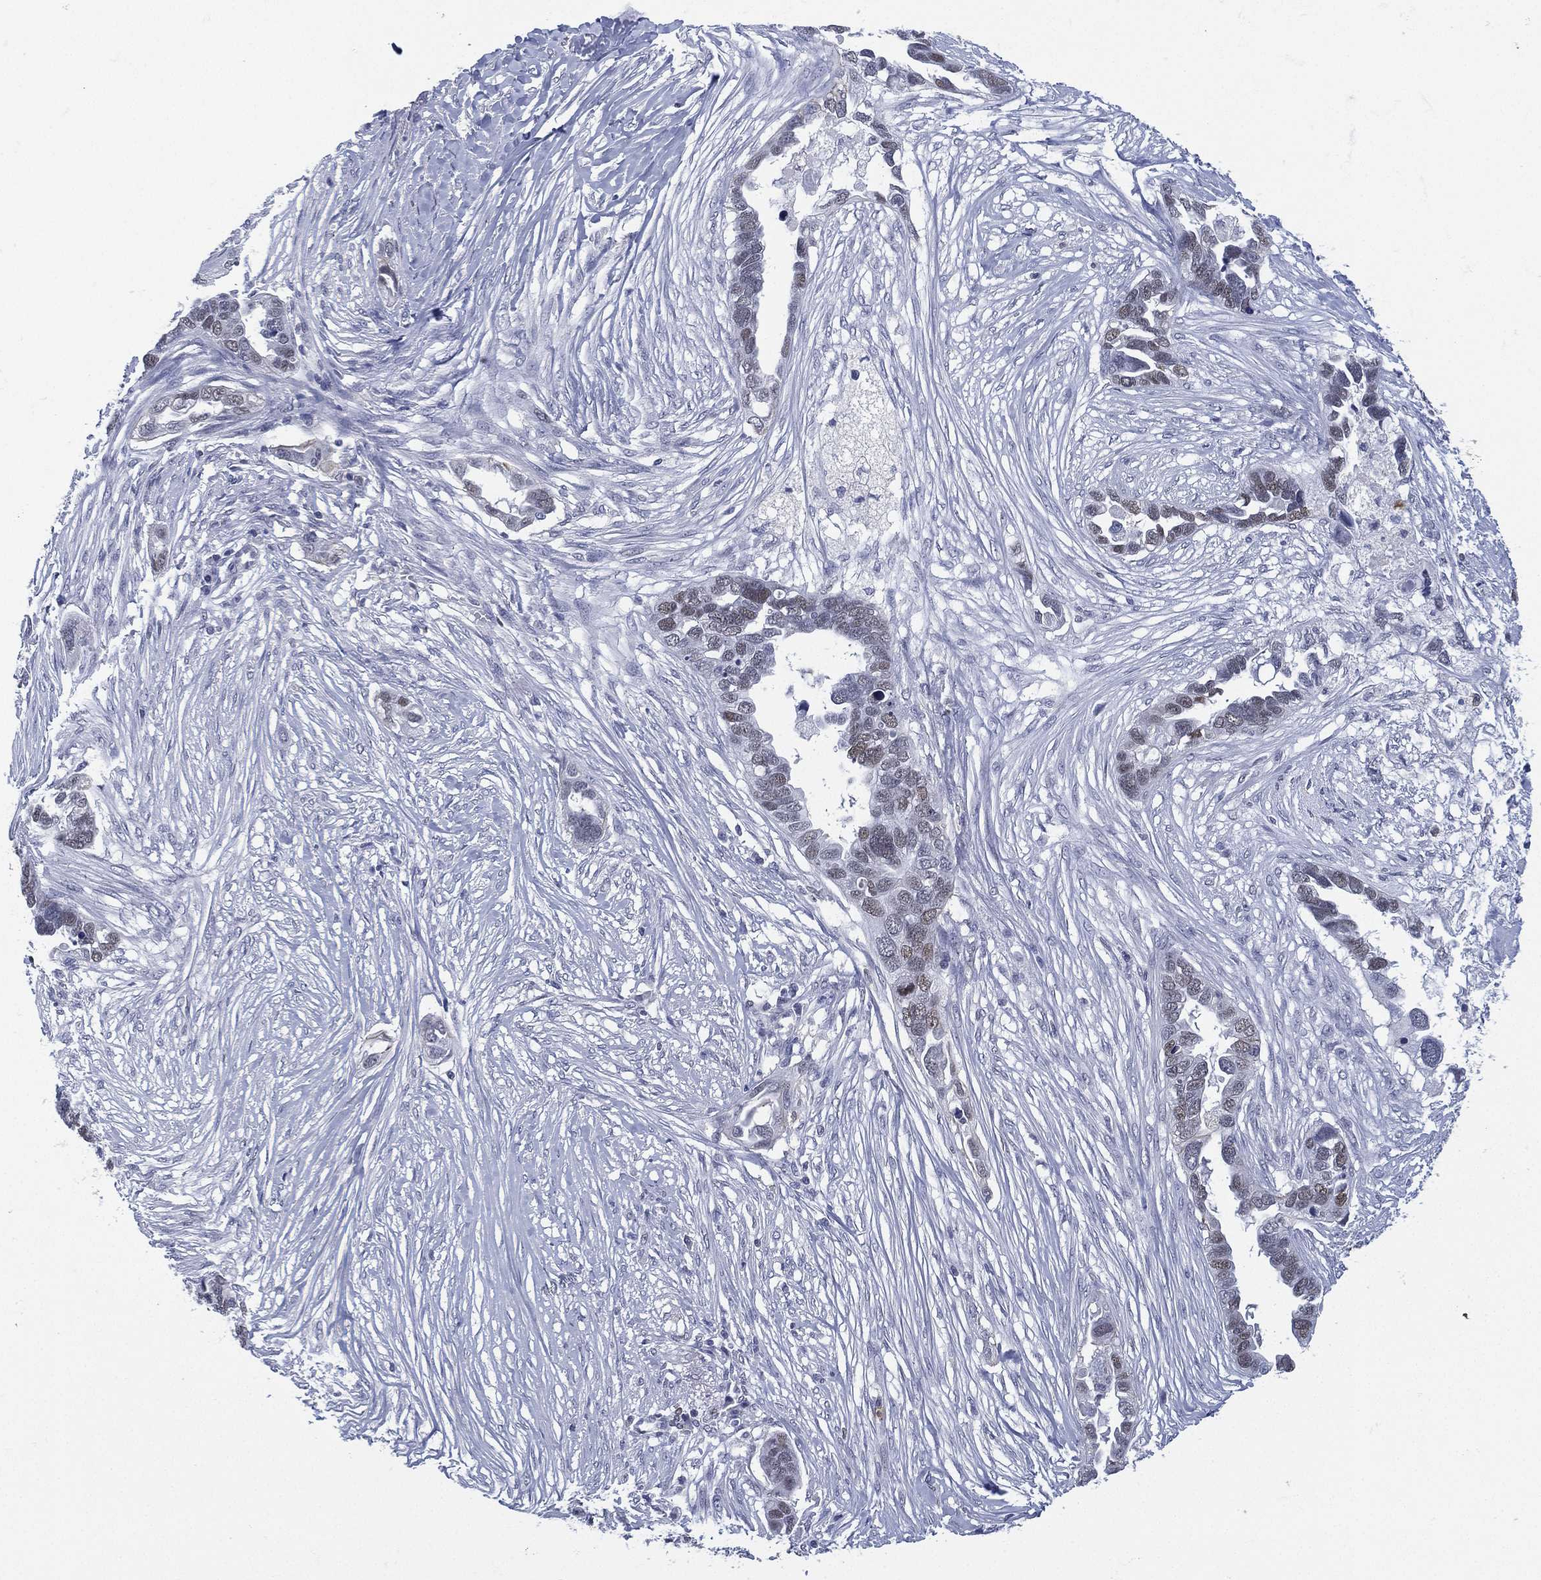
{"staining": {"intensity": "weak", "quantity": "25%-75%", "location": "nuclear"}, "tissue": "ovarian cancer", "cell_type": "Tumor cells", "image_type": "cancer", "snomed": [{"axis": "morphology", "description": "Cystadenocarcinoma, serous, NOS"}, {"axis": "topography", "description": "Ovary"}], "caption": "An image showing weak nuclear expression in about 25%-75% of tumor cells in ovarian serous cystadenocarcinoma, as visualized by brown immunohistochemical staining.", "gene": "ZNF711", "patient": {"sex": "female", "age": 54}}